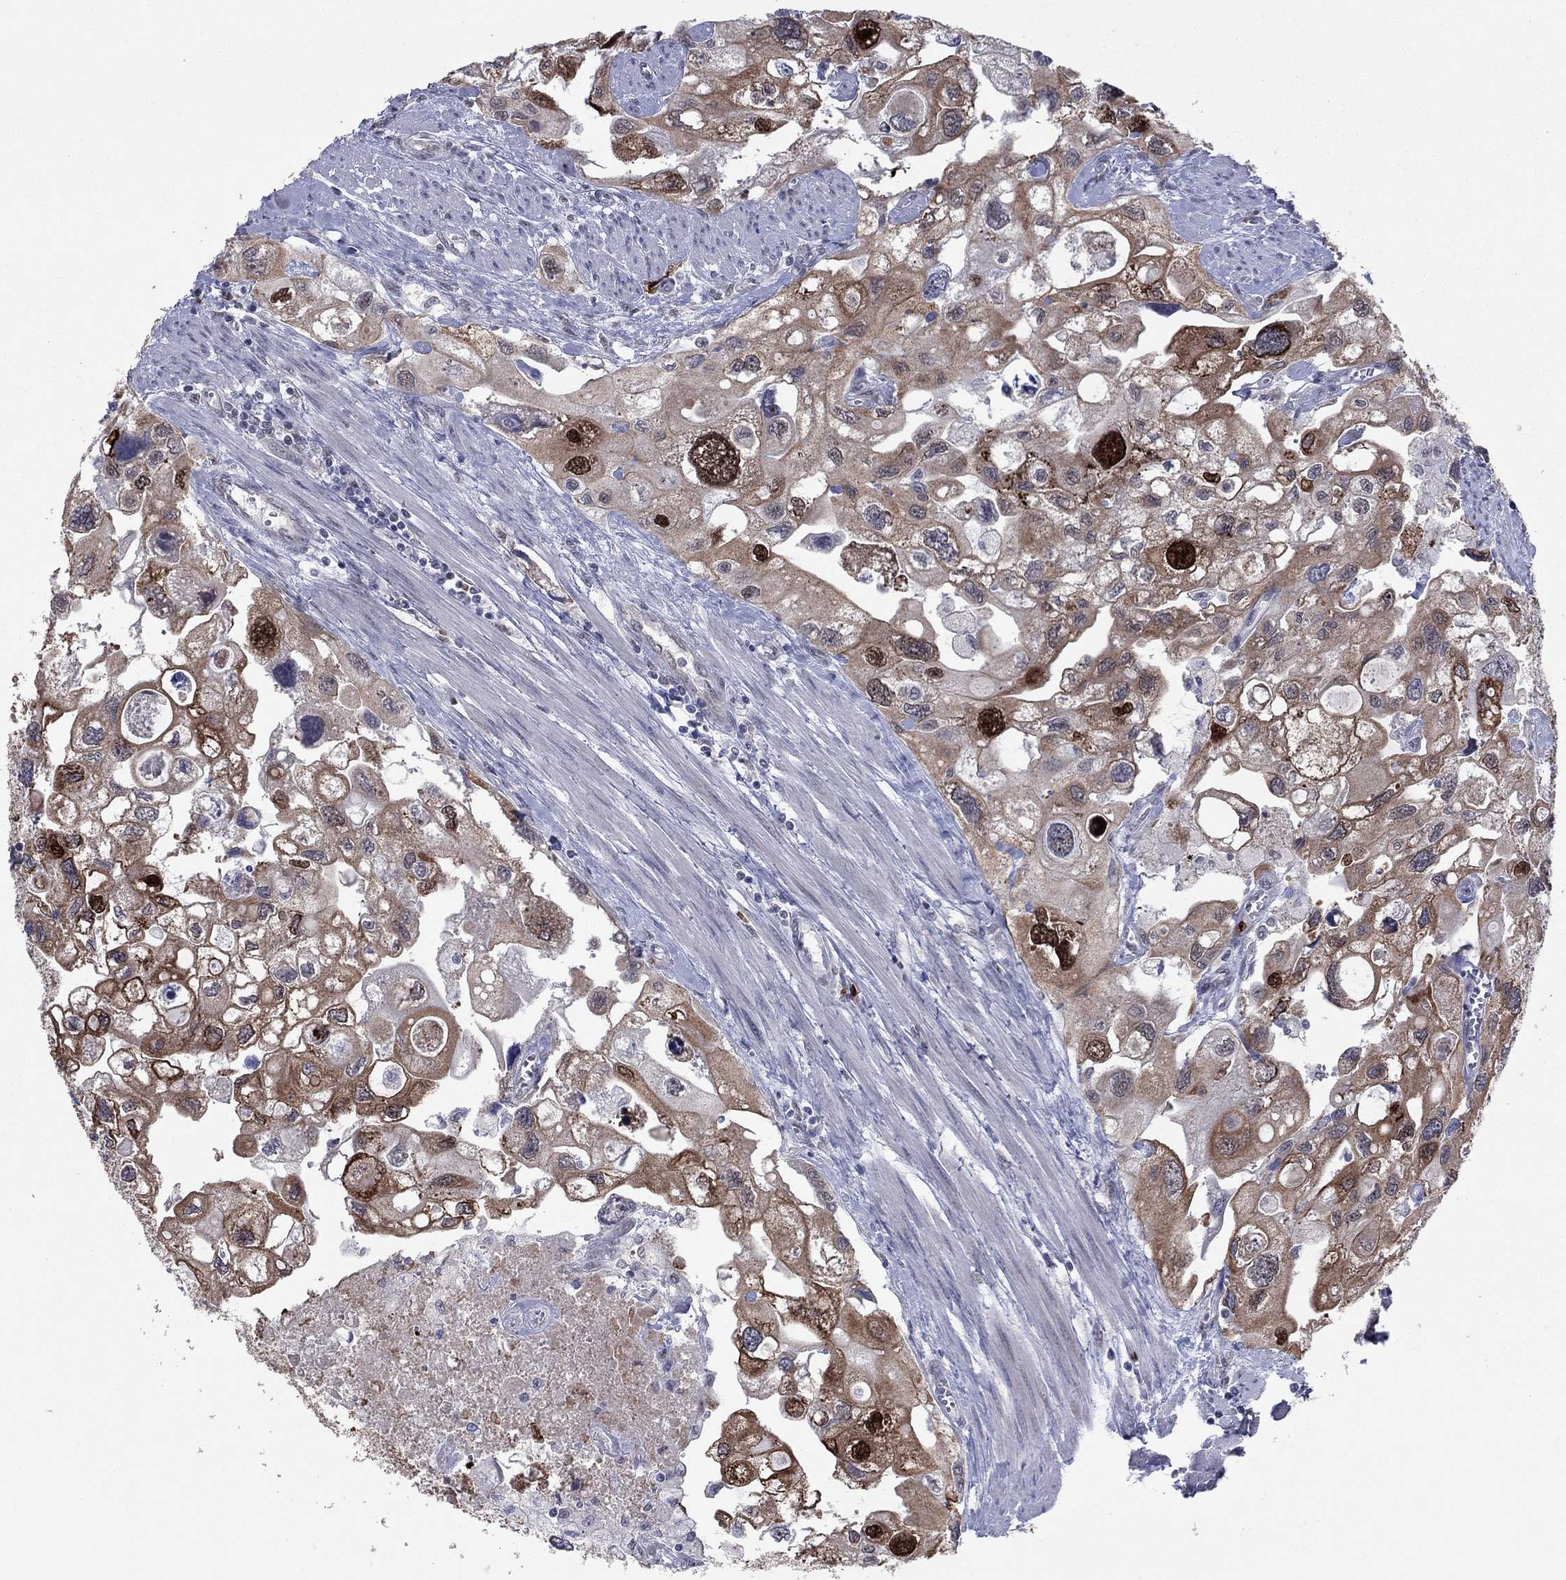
{"staining": {"intensity": "strong", "quantity": "<25%", "location": "cytoplasmic/membranous,nuclear"}, "tissue": "urothelial cancer", "cell_type": "Tumor cells", "image_type": "cancer", "snomed": [{"axis": "morphology", "description": "Urothelial carcinoma, High grade"}, {"axis": "topography", "description": "Urinary bladder"}], "caption": "Human urothelial cancer stained with a protein marker demonstrates strong staining in tumor cells.", "gene": "CDCA5", "patient": {"sex": "male", "age": 59}}